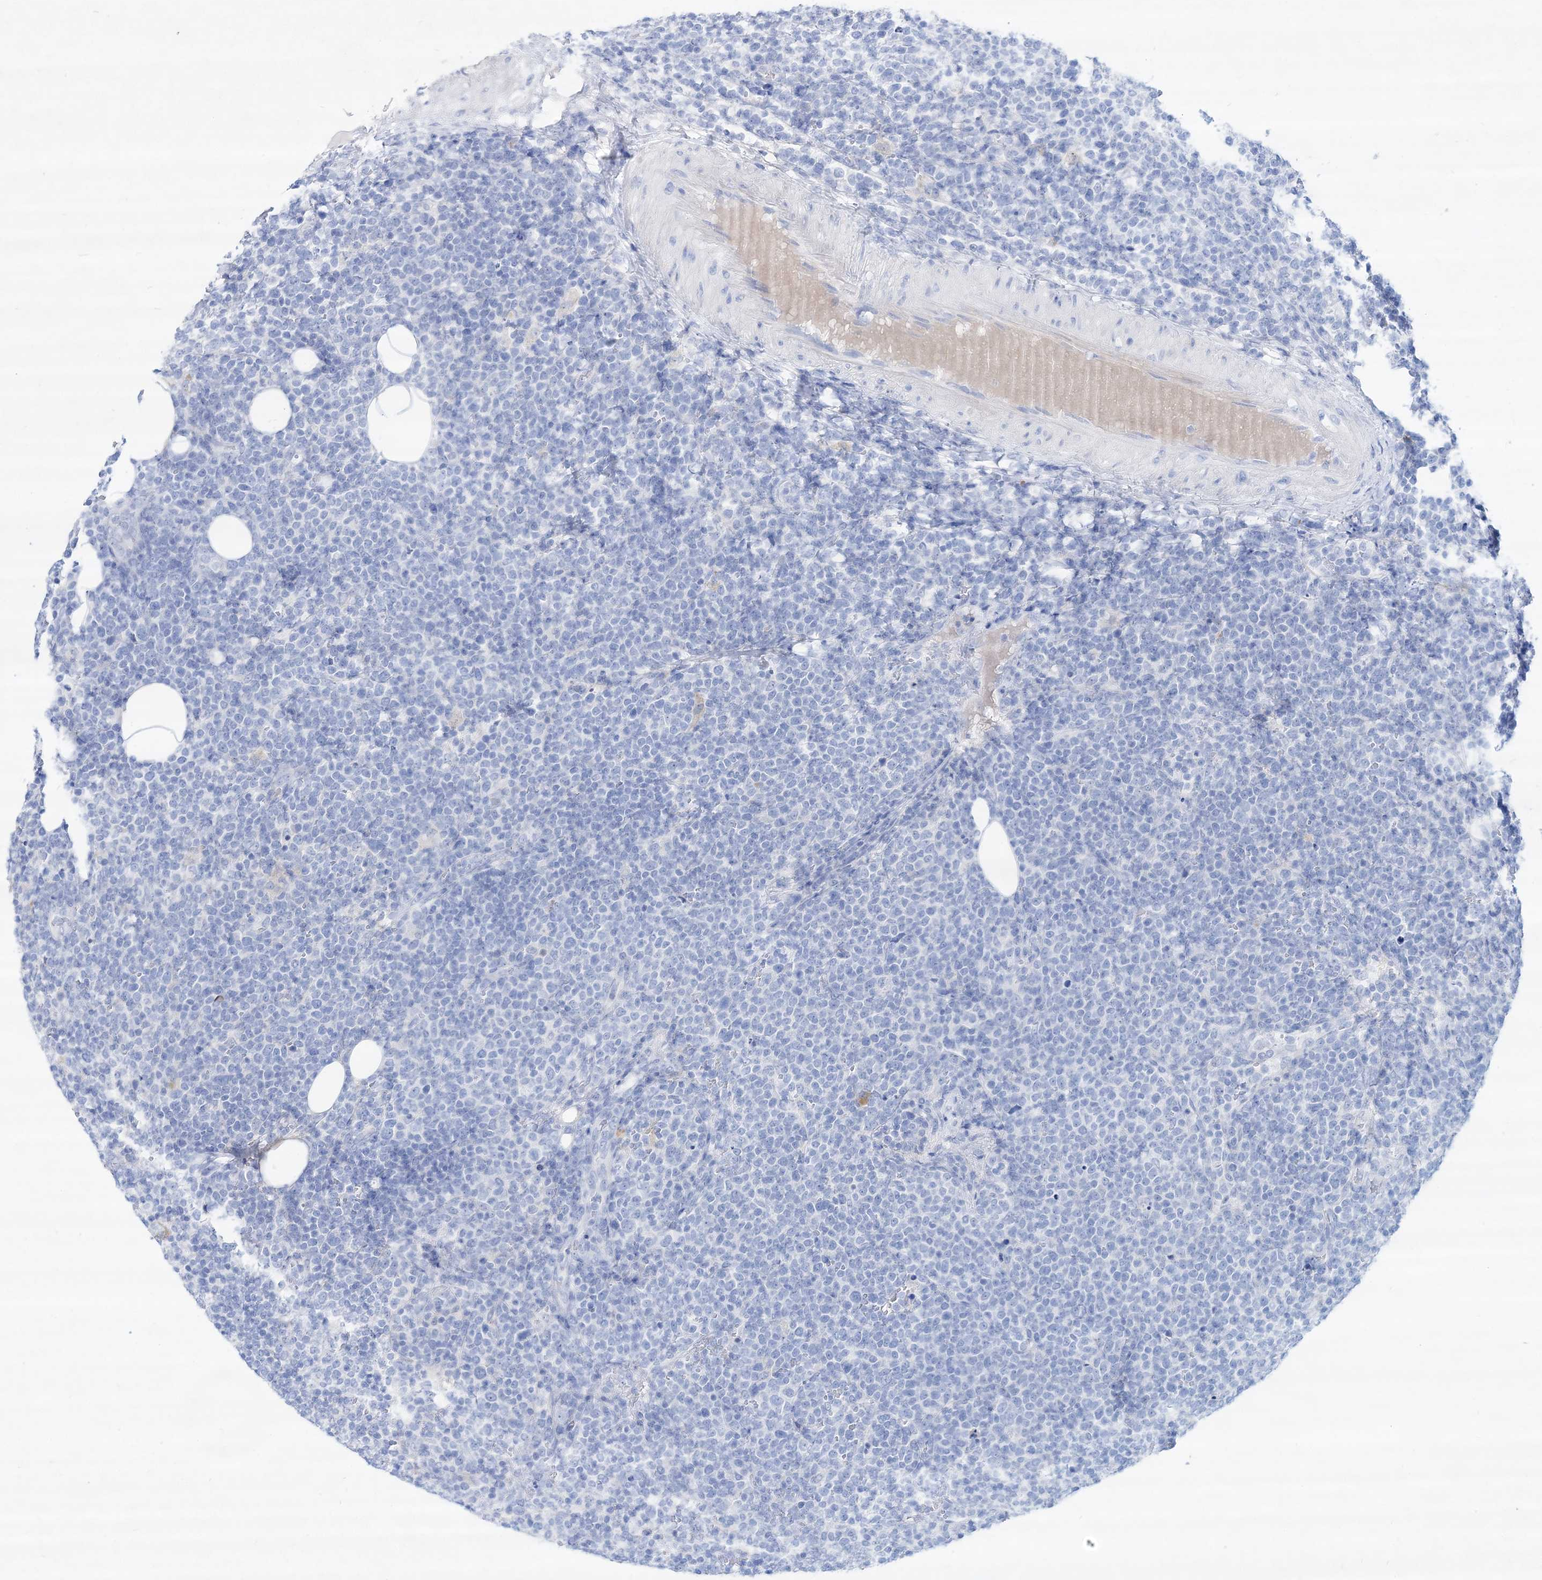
{"staining": {"intensity": "negative", "quantity": "none", "location": "none"}, "tissue": "lymphoma", "cell_type": "Tumor cells", "image_type": "cancer", "snomed": [{"axis": "morphology", "description": "Malignant lymphoma, non-Hodgkin's type, High grade"}, {"axis": "topography", "description": "Lymph node"}], "caption": "High-grade malignant lymphoma, non-Hodgkin's type was stained to show a protein in brown. There is no significant staining in tumor cells.", "gene": "SPINK7", "patient": {"sex": "male", "age": 61}}